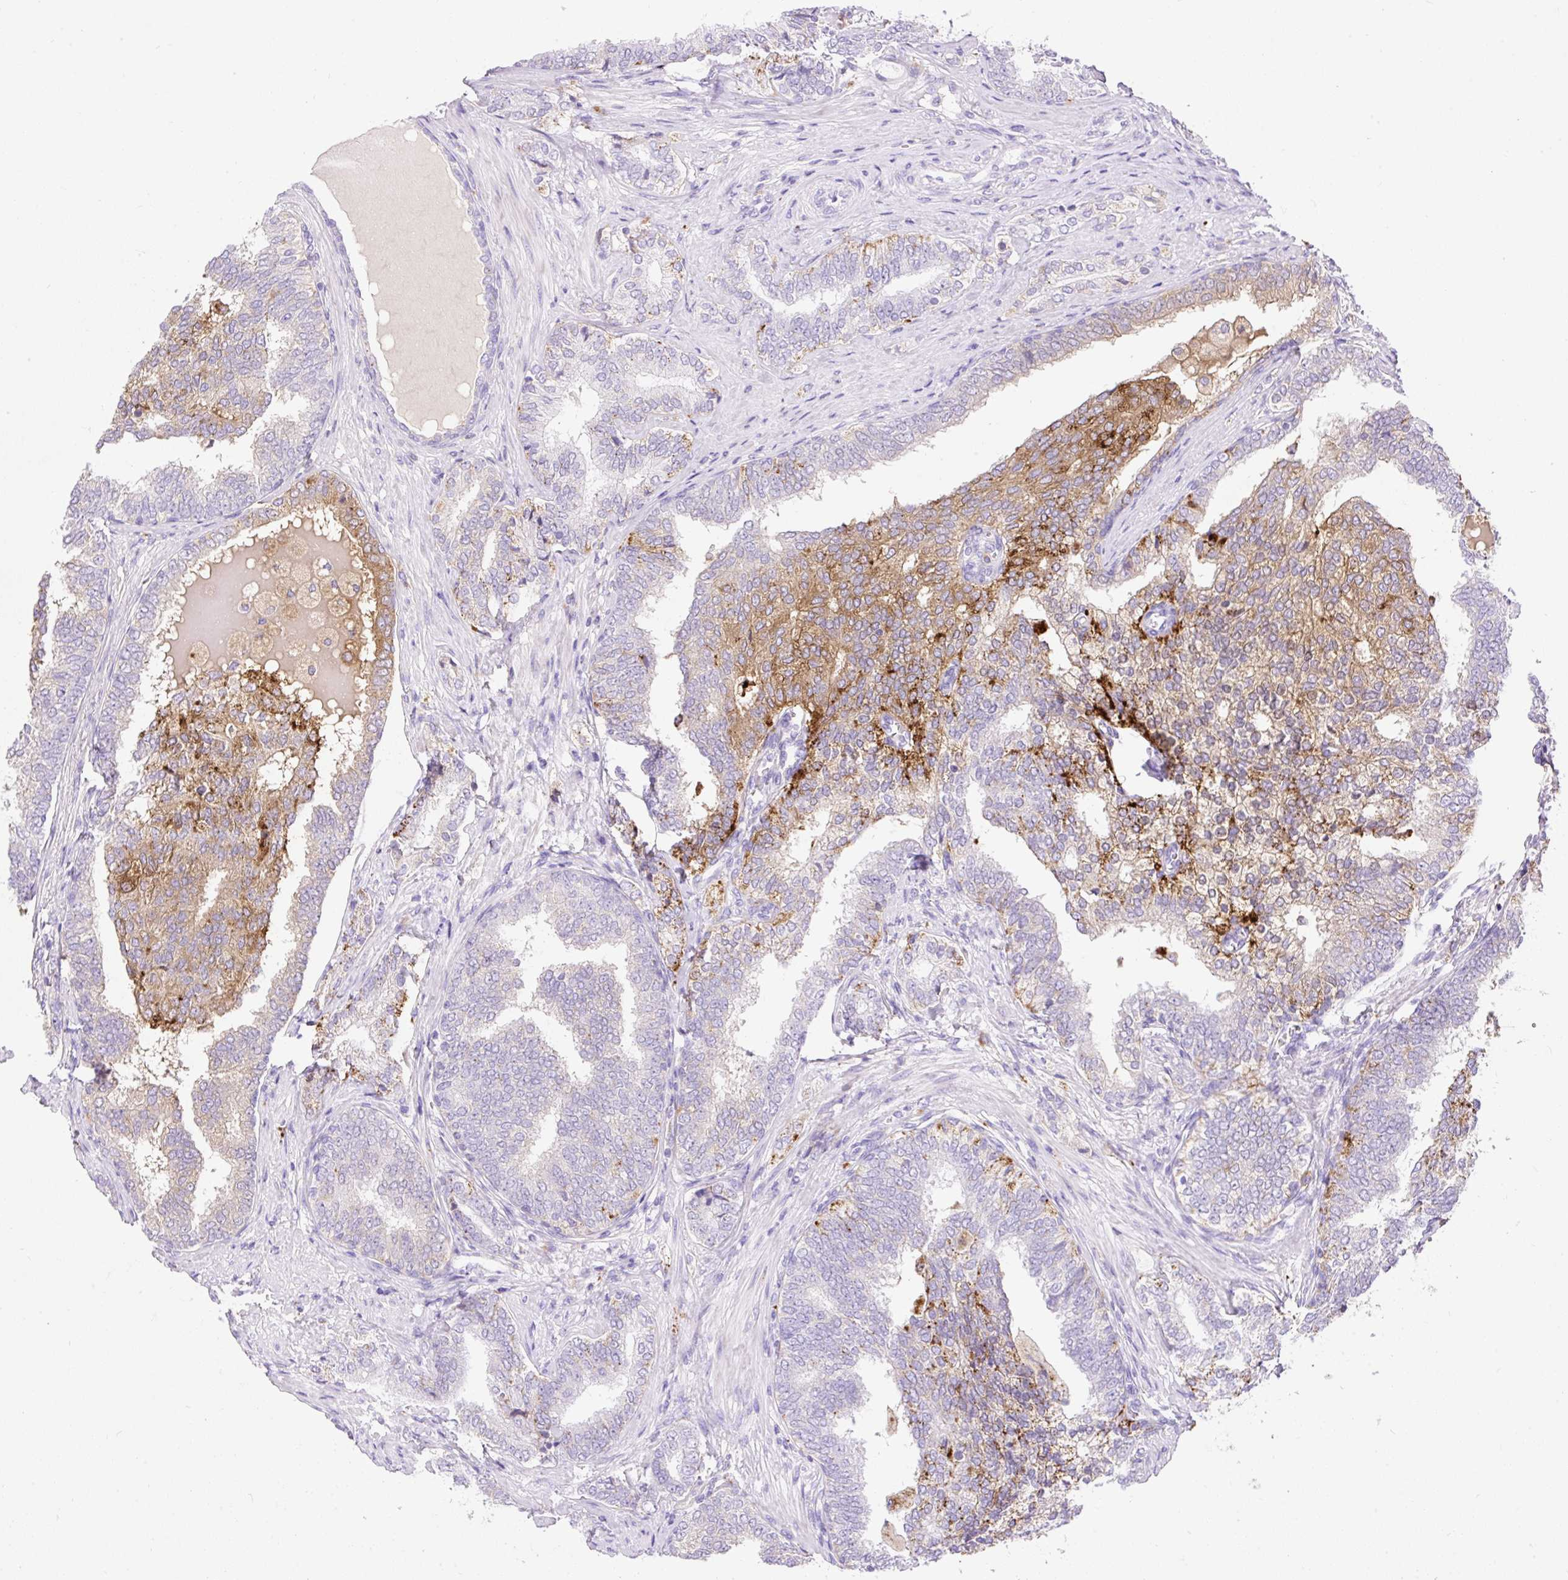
{"staining": {"intensity": "moderate", "quantity": "25%-75%", "location": "cytoplasmic/membranous"}, "tissue": "prostate cancer", "cell_type": "Tumor cells", "image_type": "cancer", "snomed": [{"axis": "morphology", "description": "Adenocarcinoma, High grade"}, {"axis": "topography", "description": "Prostate"}], "caption": "Immunohistochemical staining of prostate high-grade adenocarcinoma displays moderate cytoplasmic/membranous protein expression in approximately 25%-75% of tumor cells.", "gene": "HEXB", "patient": {"sex": "male", "age": 72}}